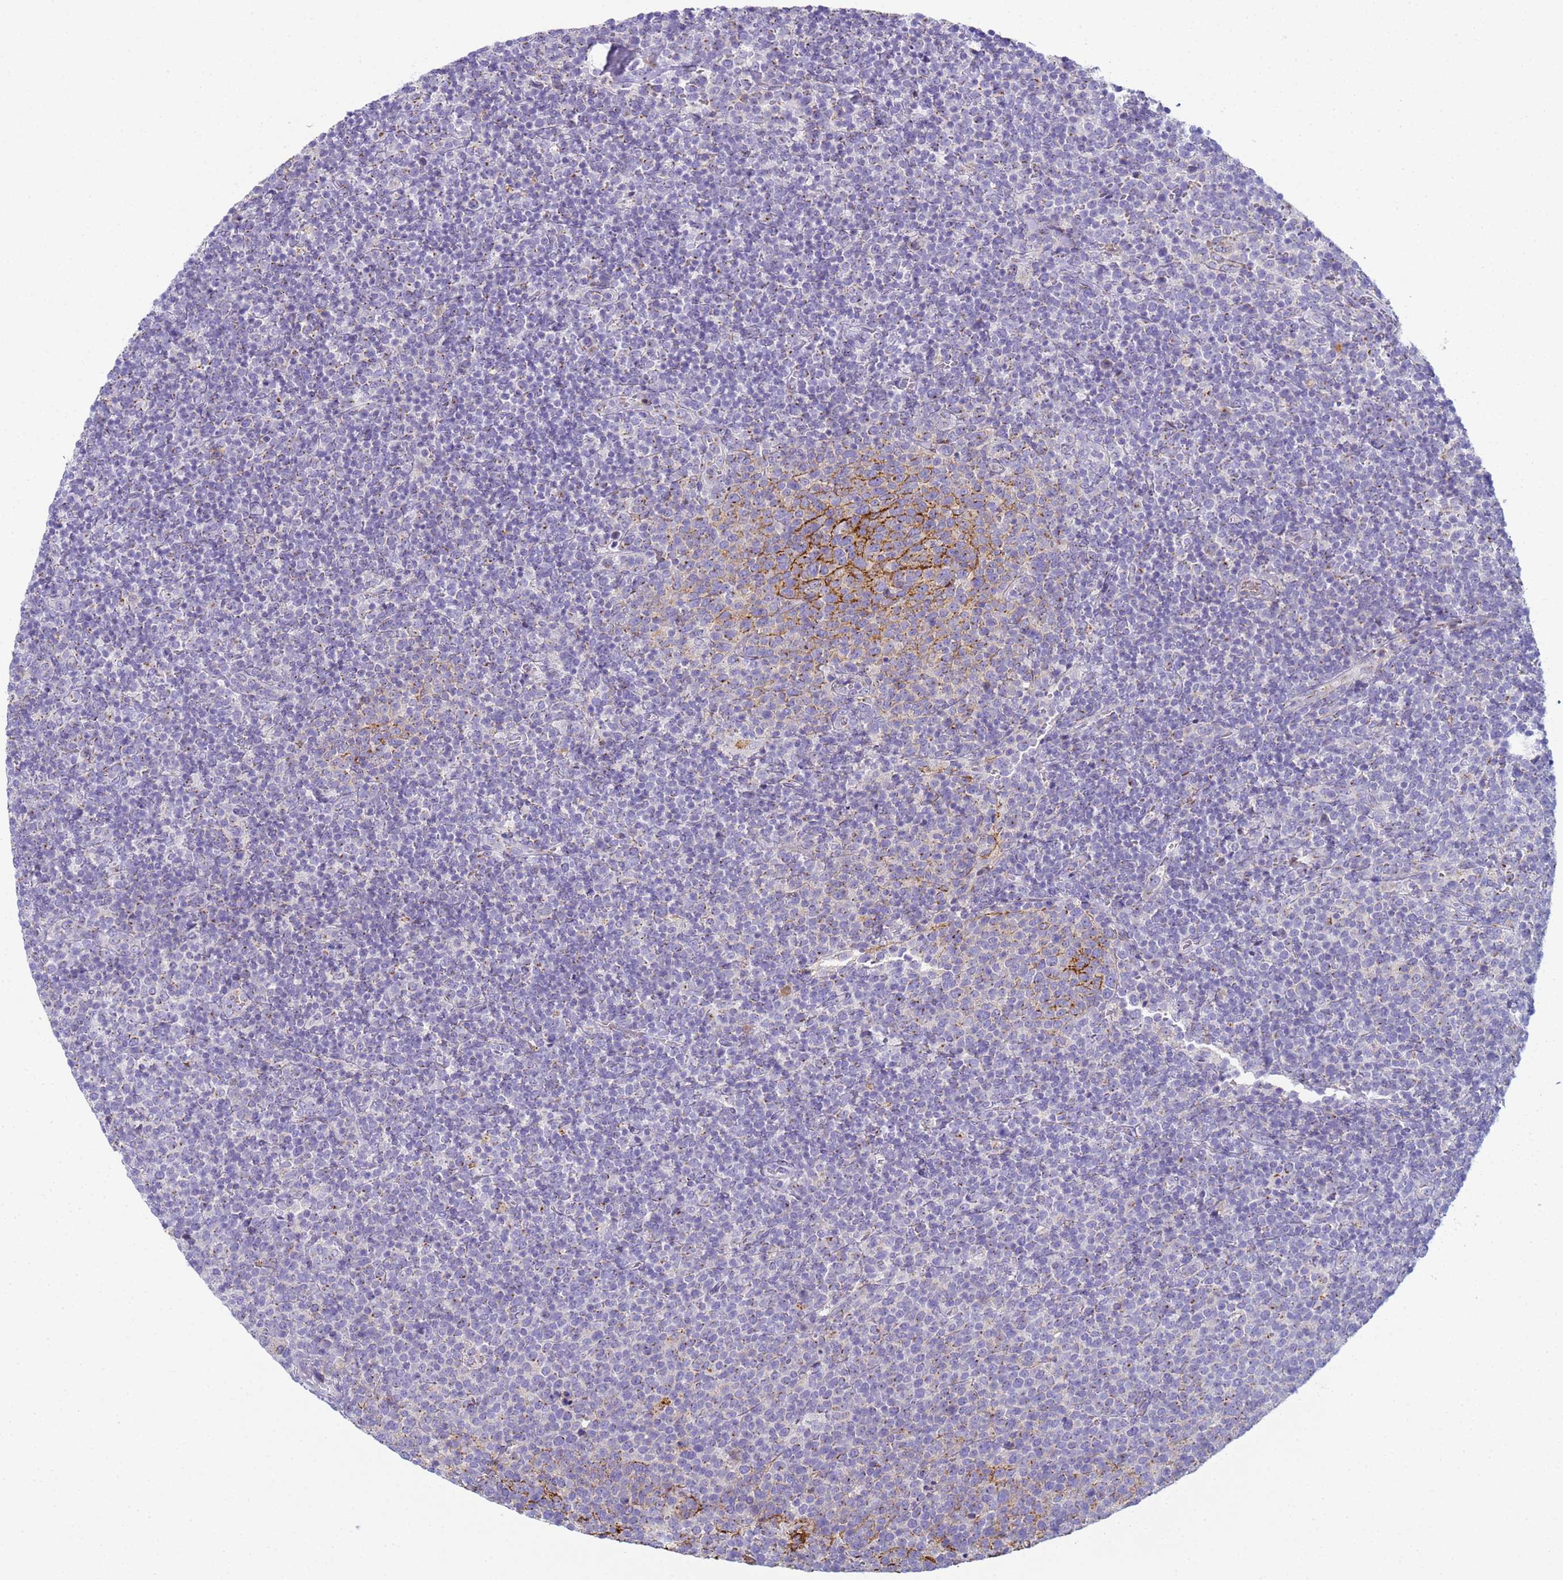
{"staining": {"intensity": "moderate", "quantity": "<25%", "location": "cytoplasmic/membranous"}, "tissue": "lymphoma", "cell_type": "Tumor cells", "image_type": "cancer", "snomed": [{"axis": "morphology", "description": "Malignant lymphoma, non-Hodgkin's type, High grade"}, {"axis": "topography", "description": "Lymph node"}], "caption": "This is an image of immunohistochemistry staining of lymphoma, which shows moderate expression in the cytoplasmic/membranous of tumor cells.", "gene": "CR1", "patient": {"sex": "male", "age": 61}}